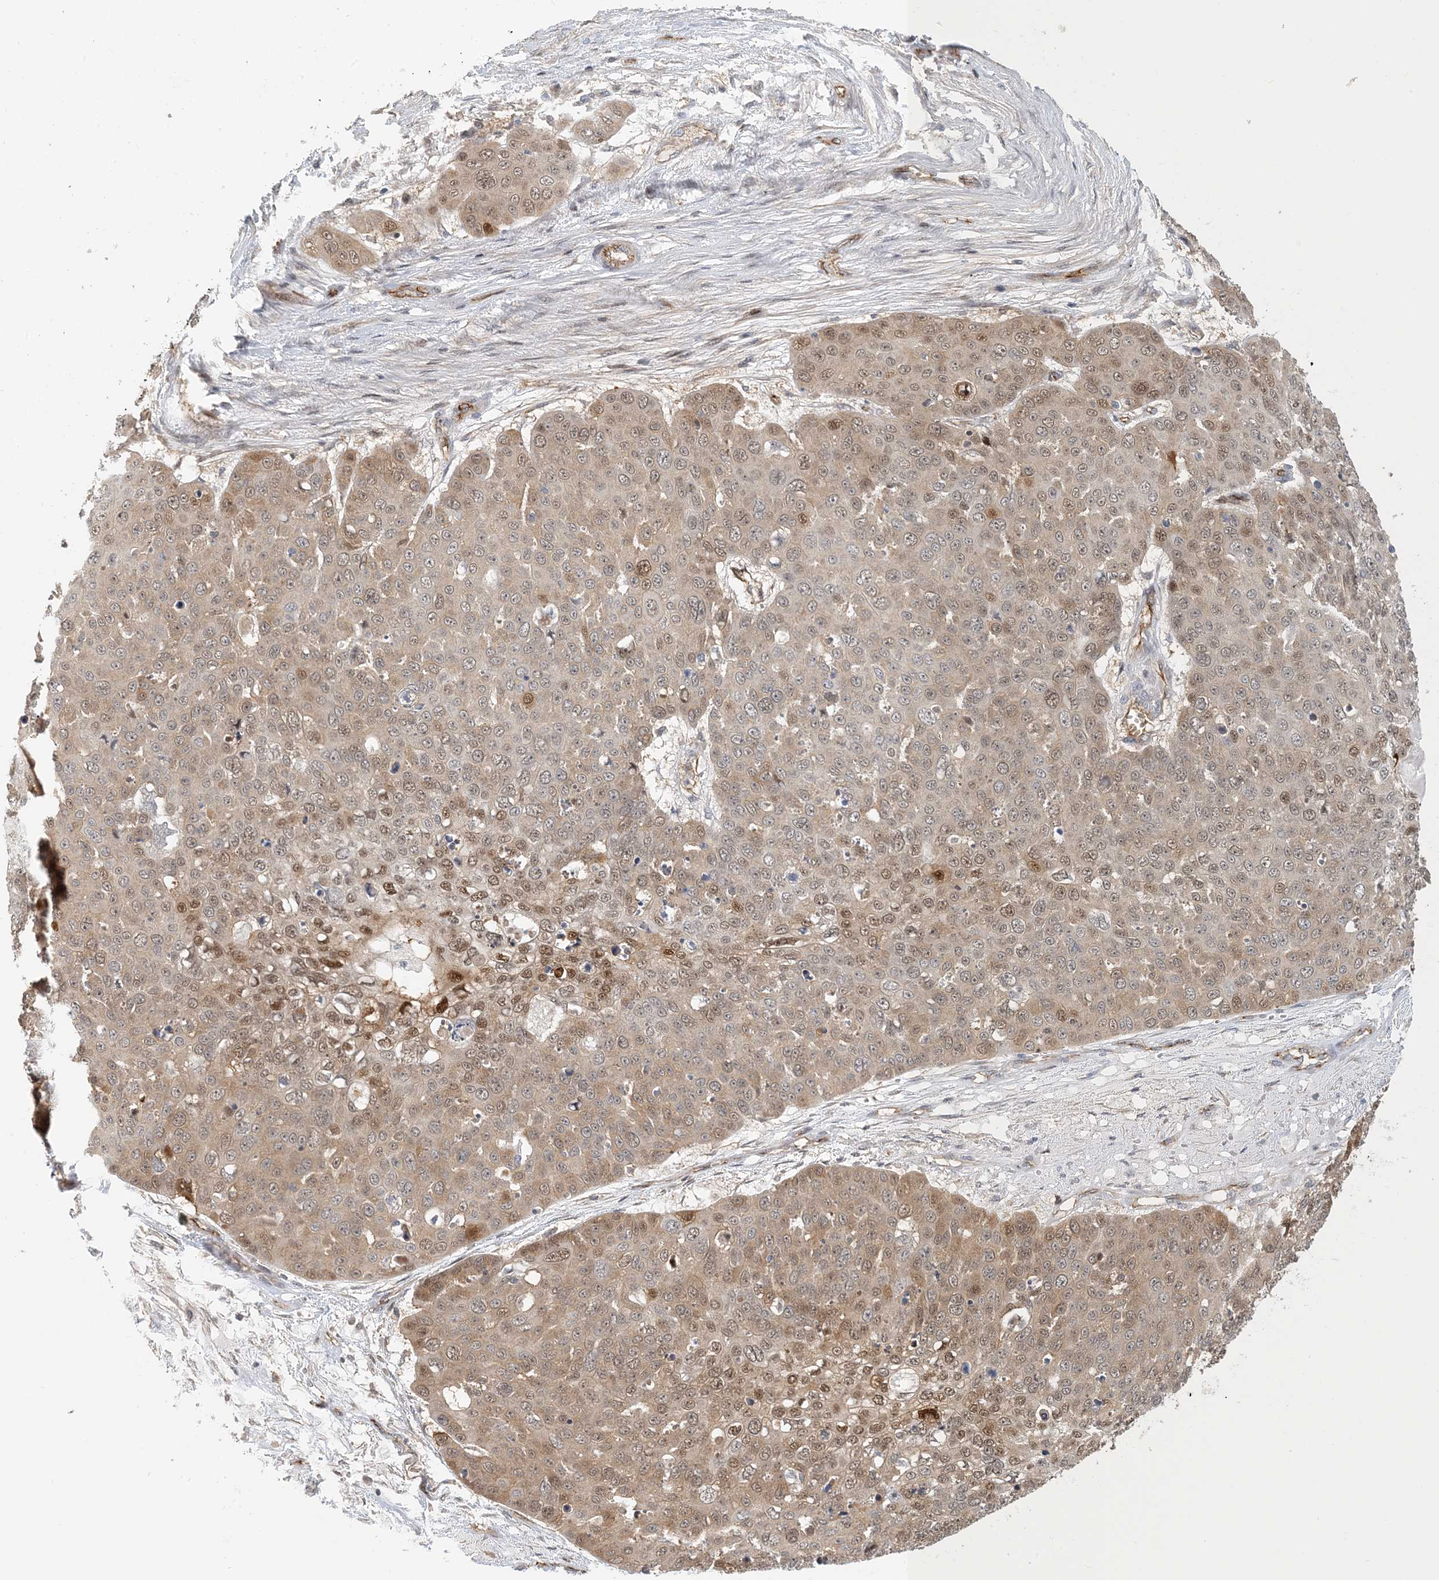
{"staining": {"intensity": "moderate", "quantity": "25%-75%", "location": "nuclear"}, "tissue": "skin cancer", "cell_type": "Tumor cells", "image_type": "cancer", "snomed": [{"axis": "morphology", "description": "Squamous cell carcinoma, NOS"}, {"axis": "topography", "description": "Skin"}], "caption": "The immunohistochemical stain labels moderate nuclear staining in tumor cells of skin squamous cell carcinoma tissue. (IHC, brightfield microscopy, high magnification).", "gene": "MAPKBP1", "patient": {"sex": "male", "age": 71}}